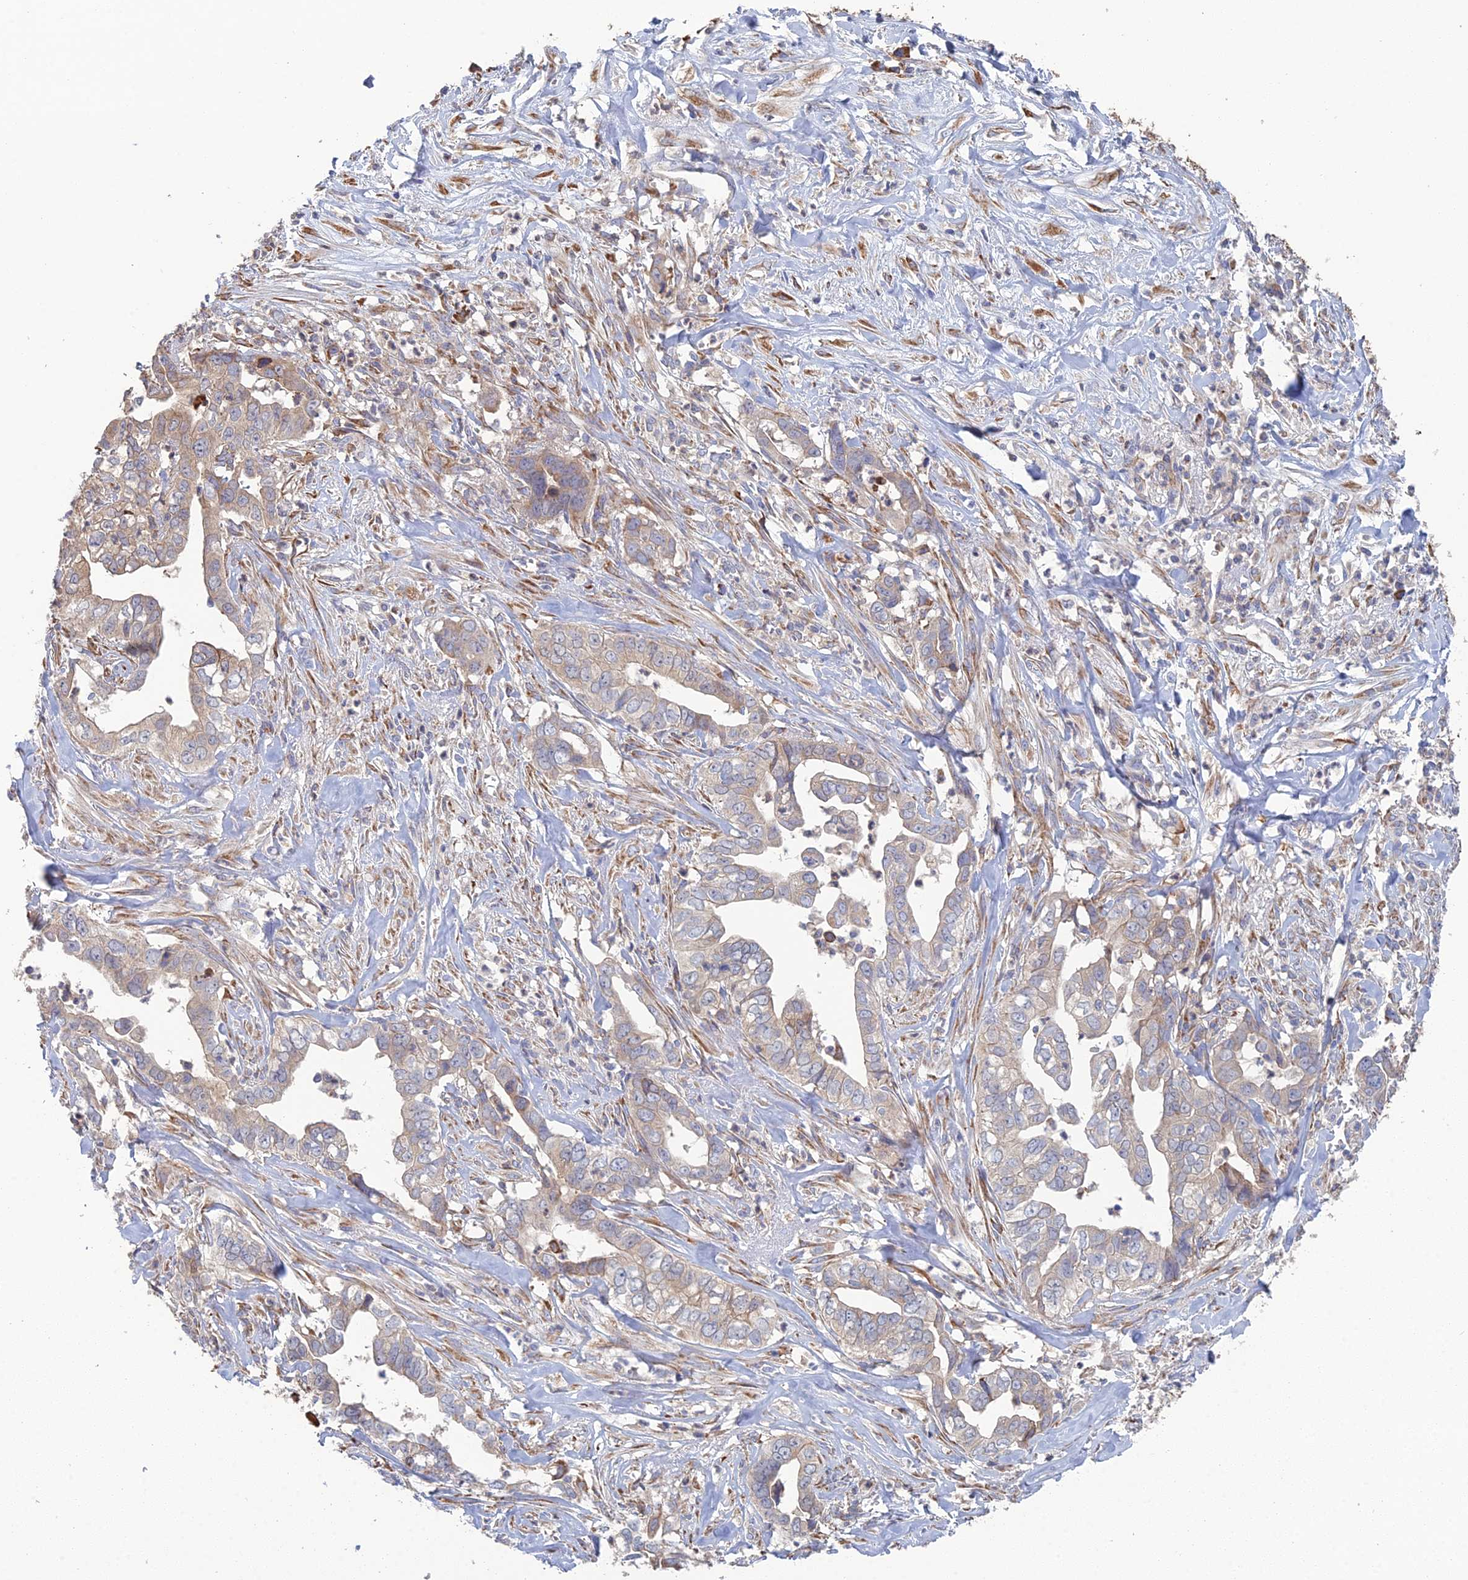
{"staining": {"intensity": "negative", "quantity": "none", "location": "none"}, "tissue": "liver cancer", "cell_type": "Tumor cells", "image_type": "cancer", "snomed": [{"axis": "morphology", "description": "Cholangiocarcinoma"}, {"axis": "topography", "description": "Liver"}], "caption": "Liver cancer (cholangiocarcinoma) was stained to show a protein in brown. There is no significant expression in tumor cells.", "gene": "TRAPPC6A", "patient": {"sex": "female", "age": 79}}